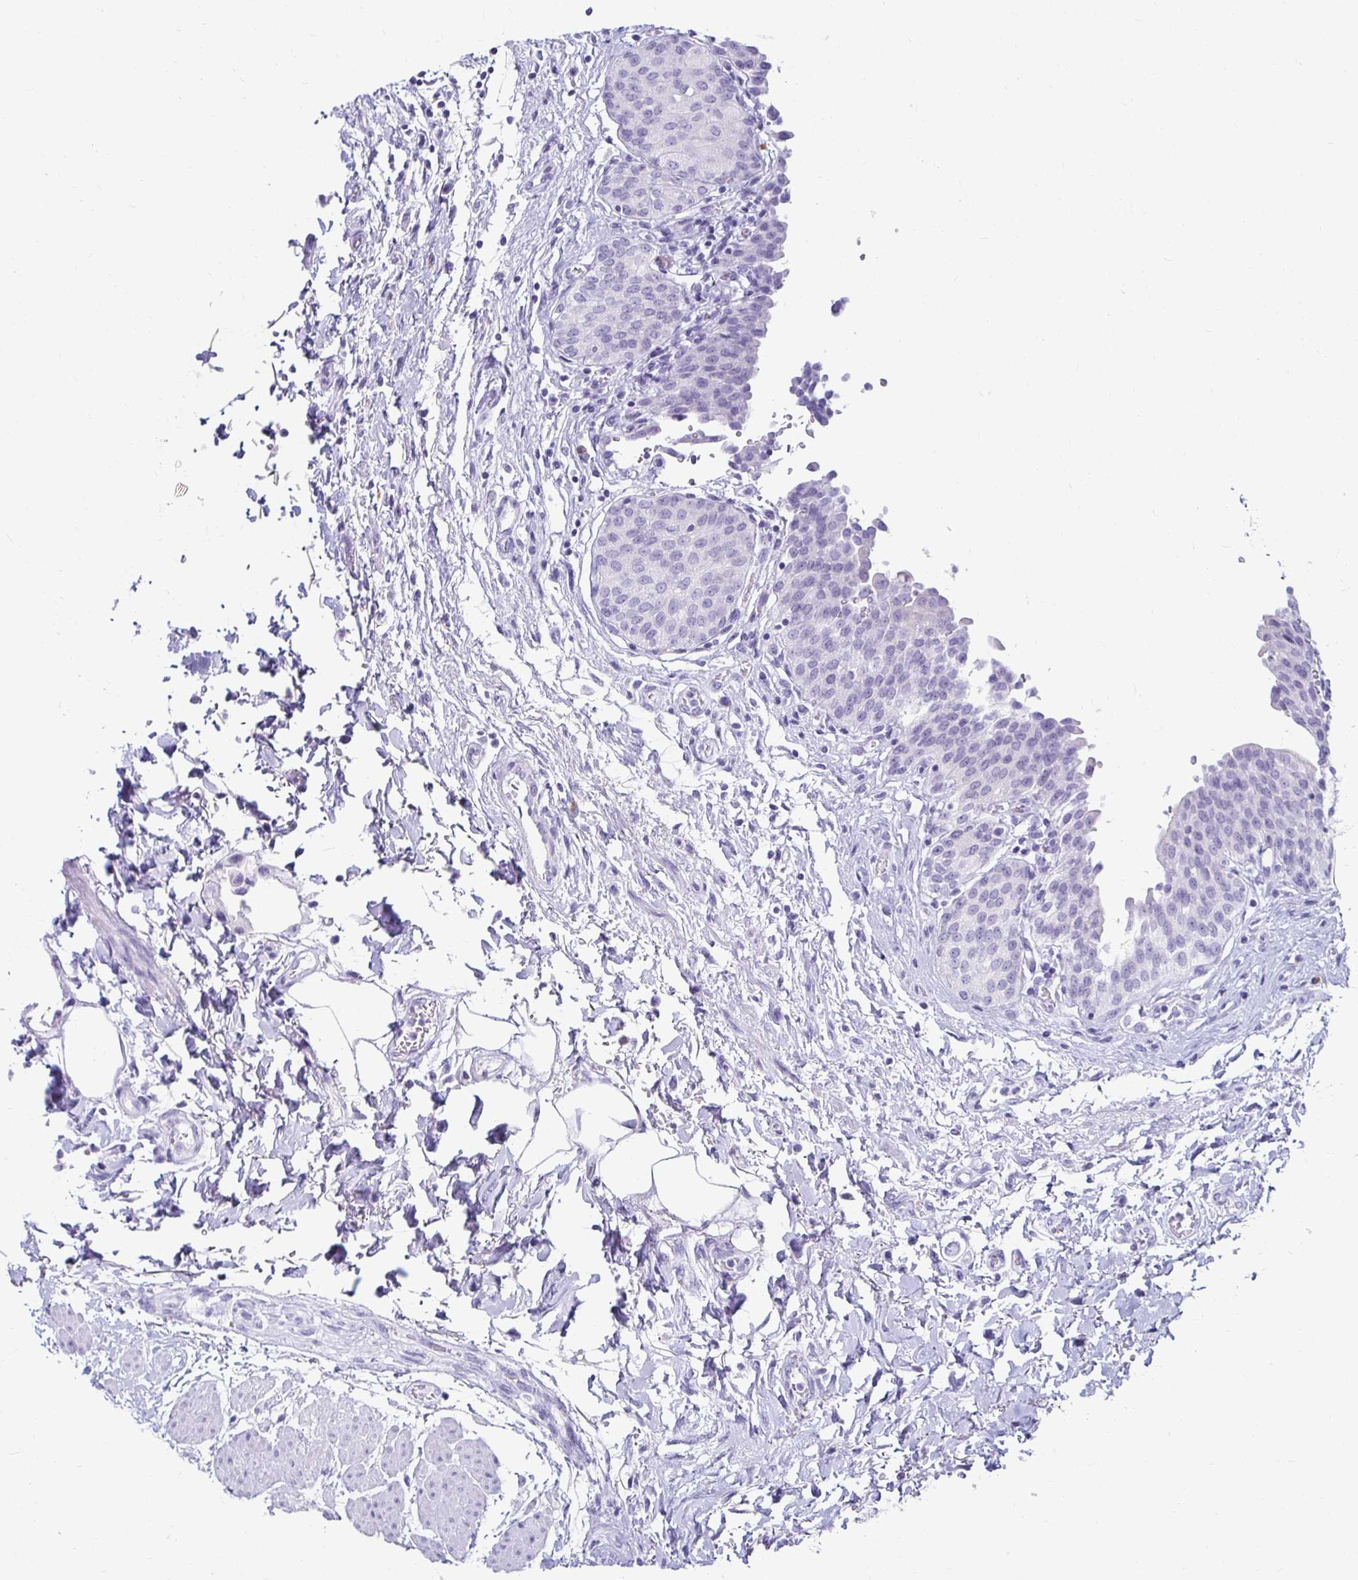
{"staining": {"intensity": "weak", "quantity": "<25%", "location": "nuclear"}, "tissue": "urinary bladder", "cell_type": "Urothelial cells", "image_type": "normal", "snomed": [{"axis": "morphology", "description": "Normal tissue, NOS"}, {"axis": "topography", "description": "Urinary bladder"}], "caption": "Immunohistochemistry micrograph of unremarkable urinary bladder stained for a protein (brown), which reveals no expression in urothelial cells.", "gene": "CST6", "patient": {"sex": "male", "age": 68}}